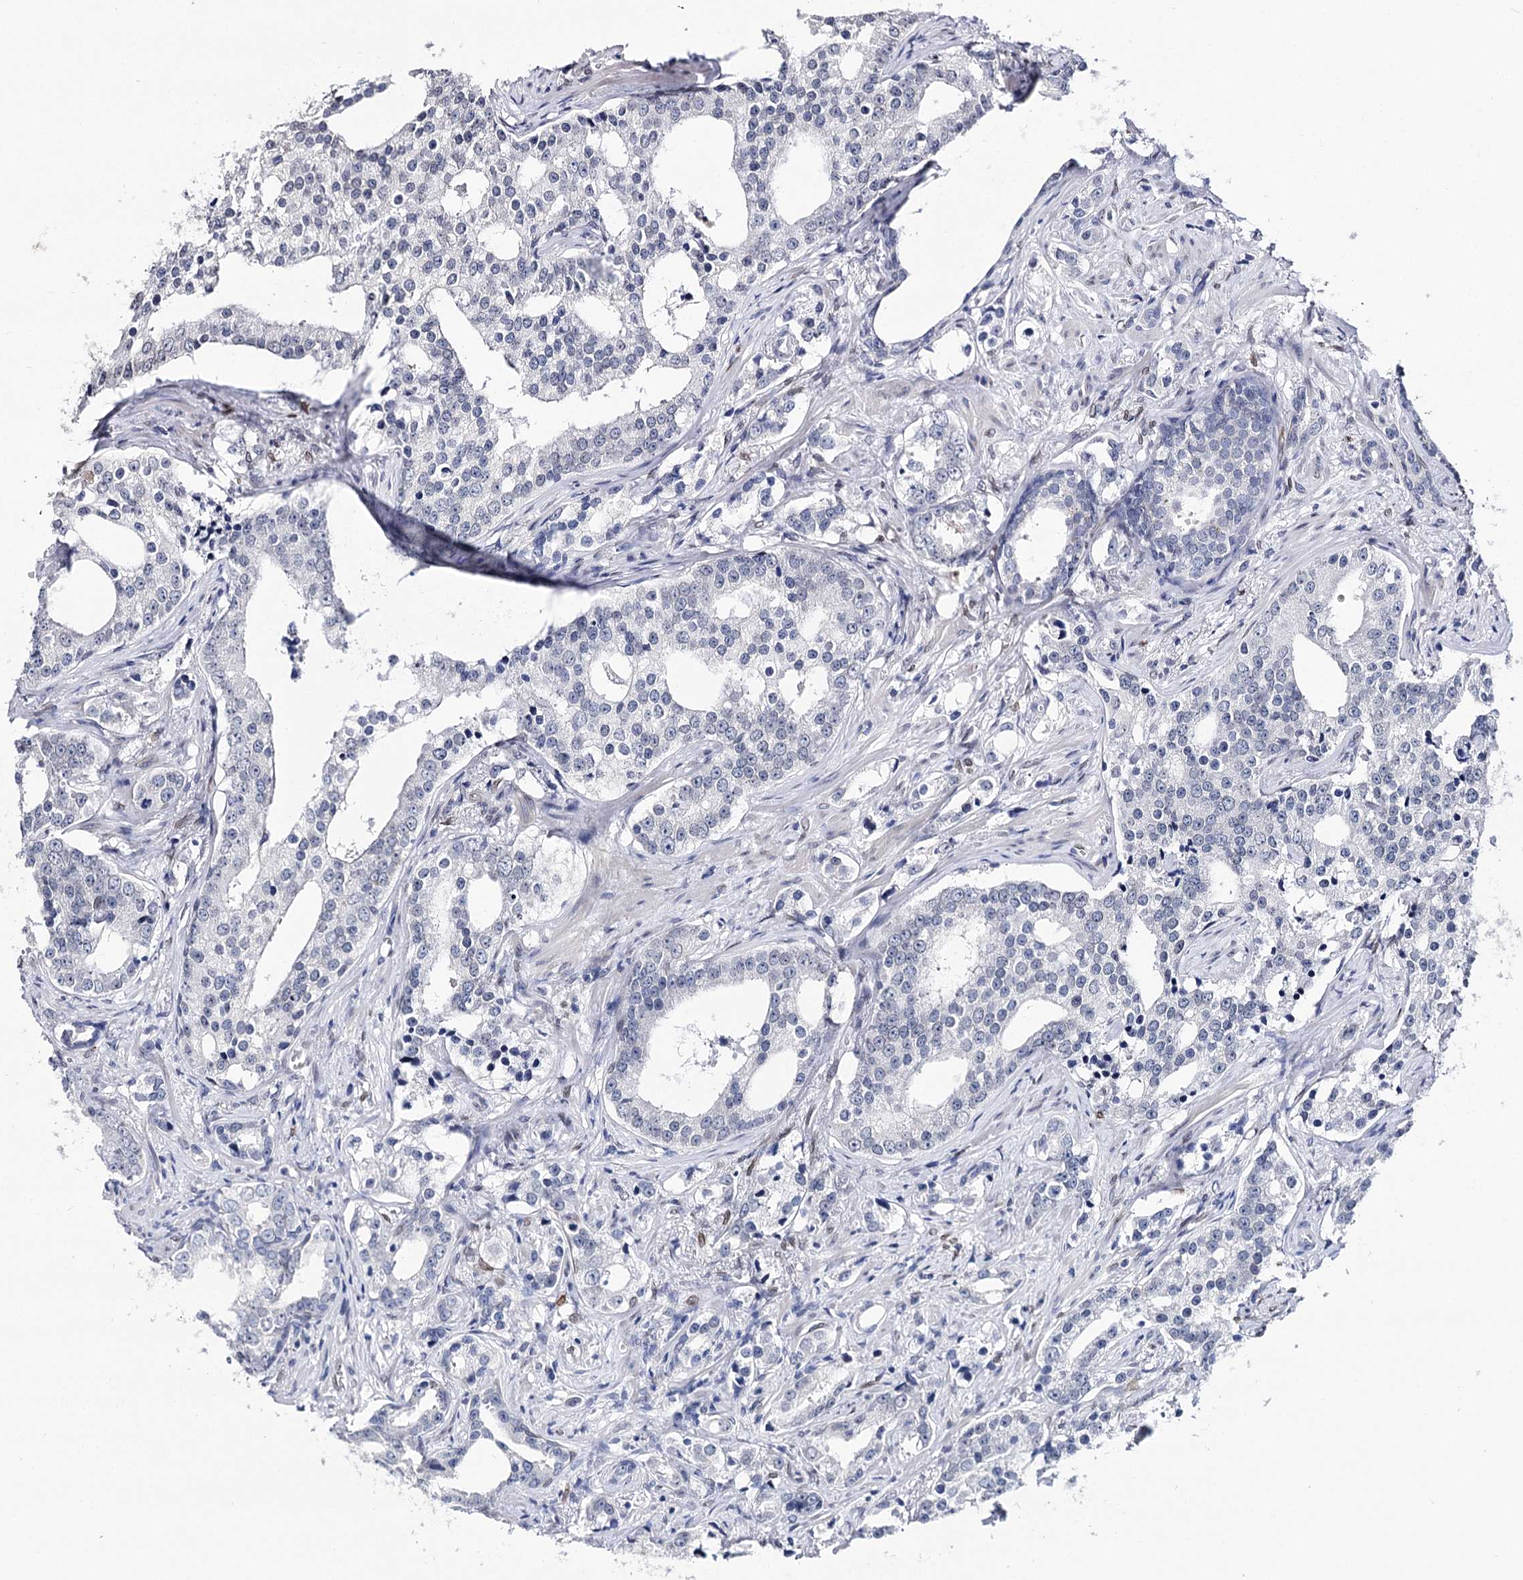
{"staining": {"intensity": "negative", "quantity": "none", "location": "none"}, "tissue": "prostate cancer", "cell_type": "Tumor cells", "image_type": "cancer", "snomed": [{"axis": "morphology", "description": "Adenocarcinoma, High grade"}, {"axis": "topography", "description": "Prostate"}], "caption": "High power microscopy image of an immunohistochemistry histopathology image of high-grade adenocarcinoma (prostate), revealing no significant staining in tumor cells.", "gene": "TMEM201", "patient": {"sex": "male", "age": 62}}